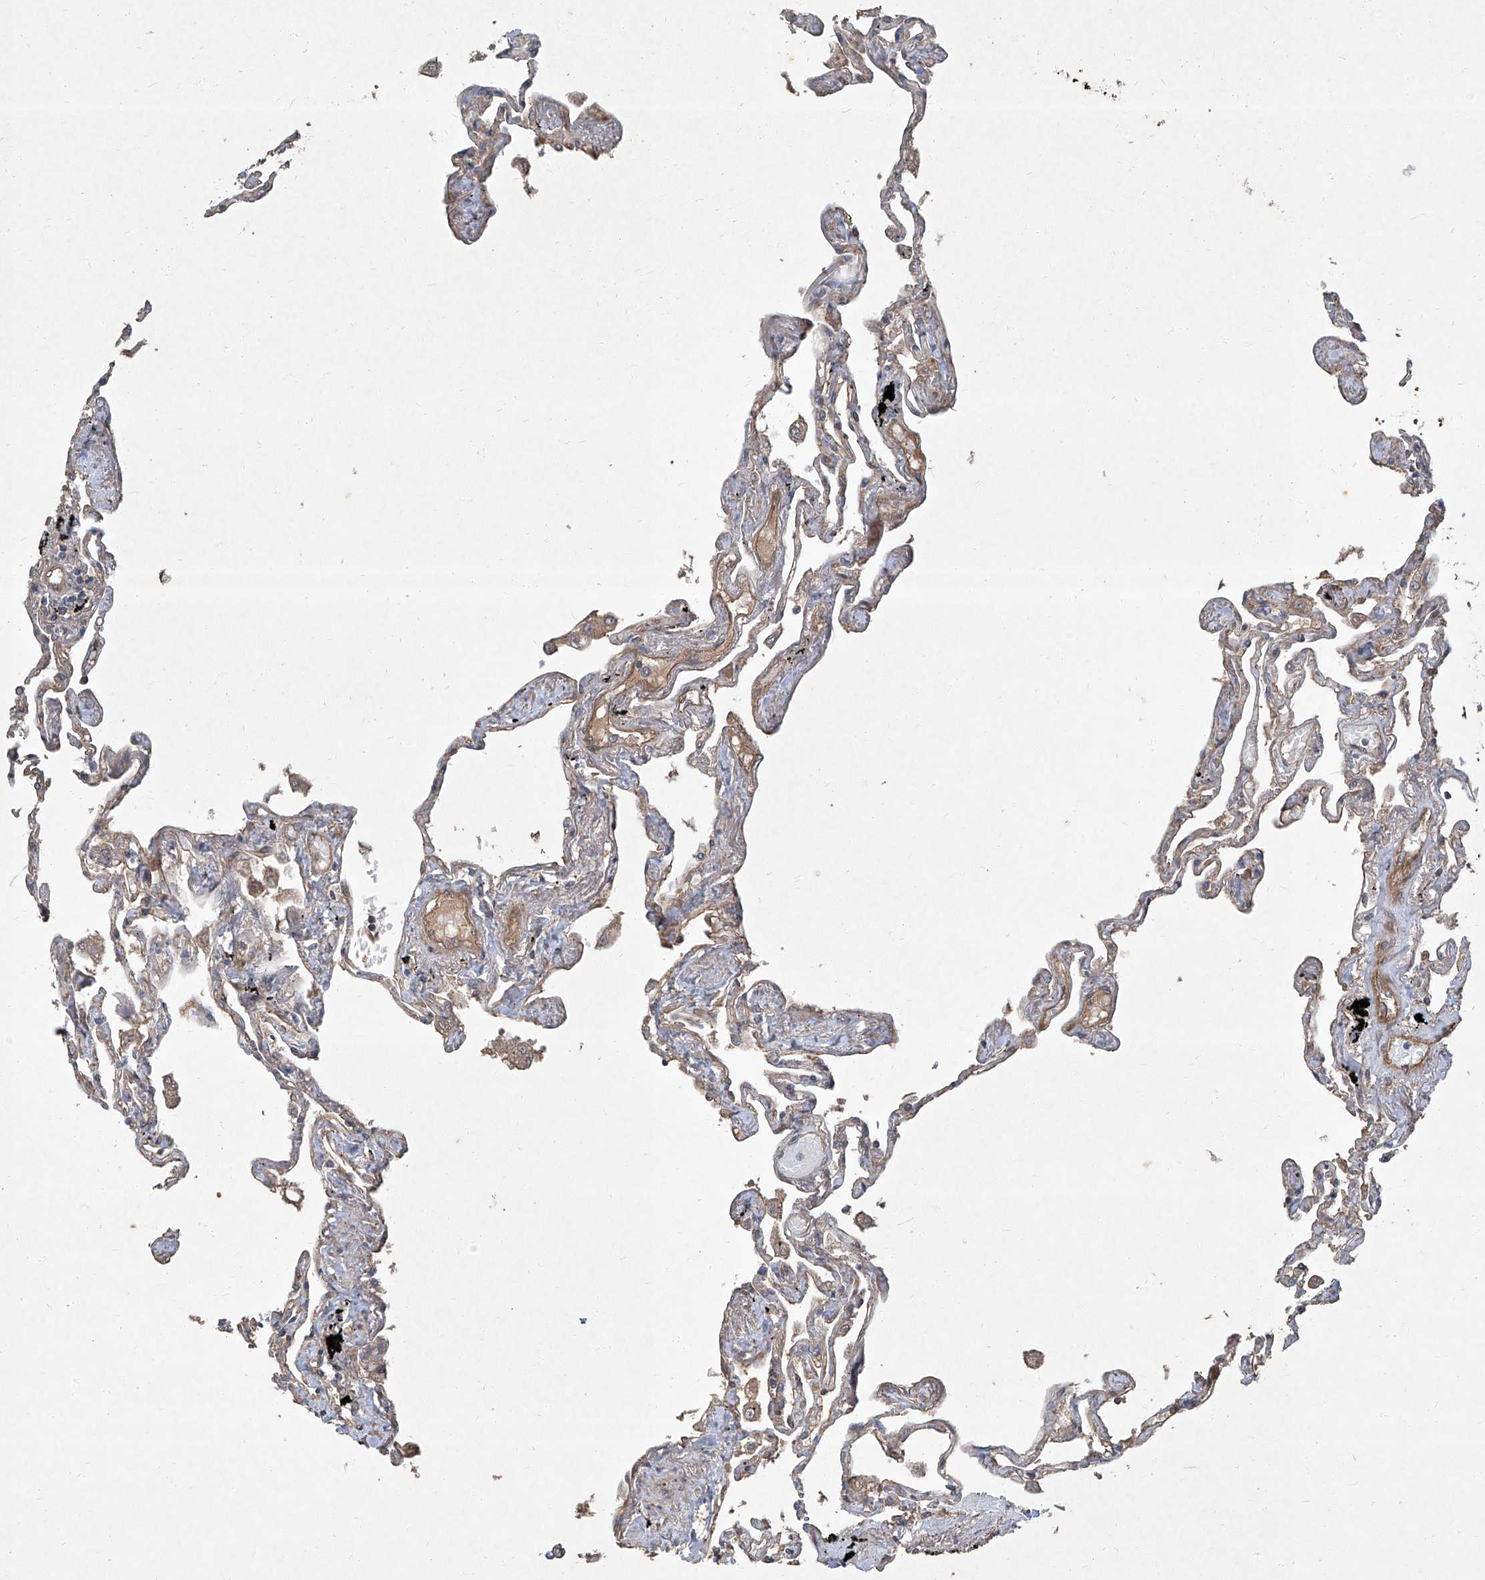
{"staining": {"intensity": "weak", "quantity": "25%-75%", "location": "cytoplasmic/membranous"}, "tissue": "lung", "cell_type": "Alveolar cells", "image_type": "normal", "snomed": [{"axis": "morphology", "description": "Normal tissue, NOS"}, {"axis": "topography", "description": "Lung"}], "caption": "A histopathology image of human lung stained for a protein demonstrates weak cytoplasmic/membranous brown staining in alveolar cells. (DAB (3,3'-diaminobenzidine) IHC with brightfield microscopy, high magnification).", "gene": "CCN1", "patient": {"sex": "female", "age": 67}}